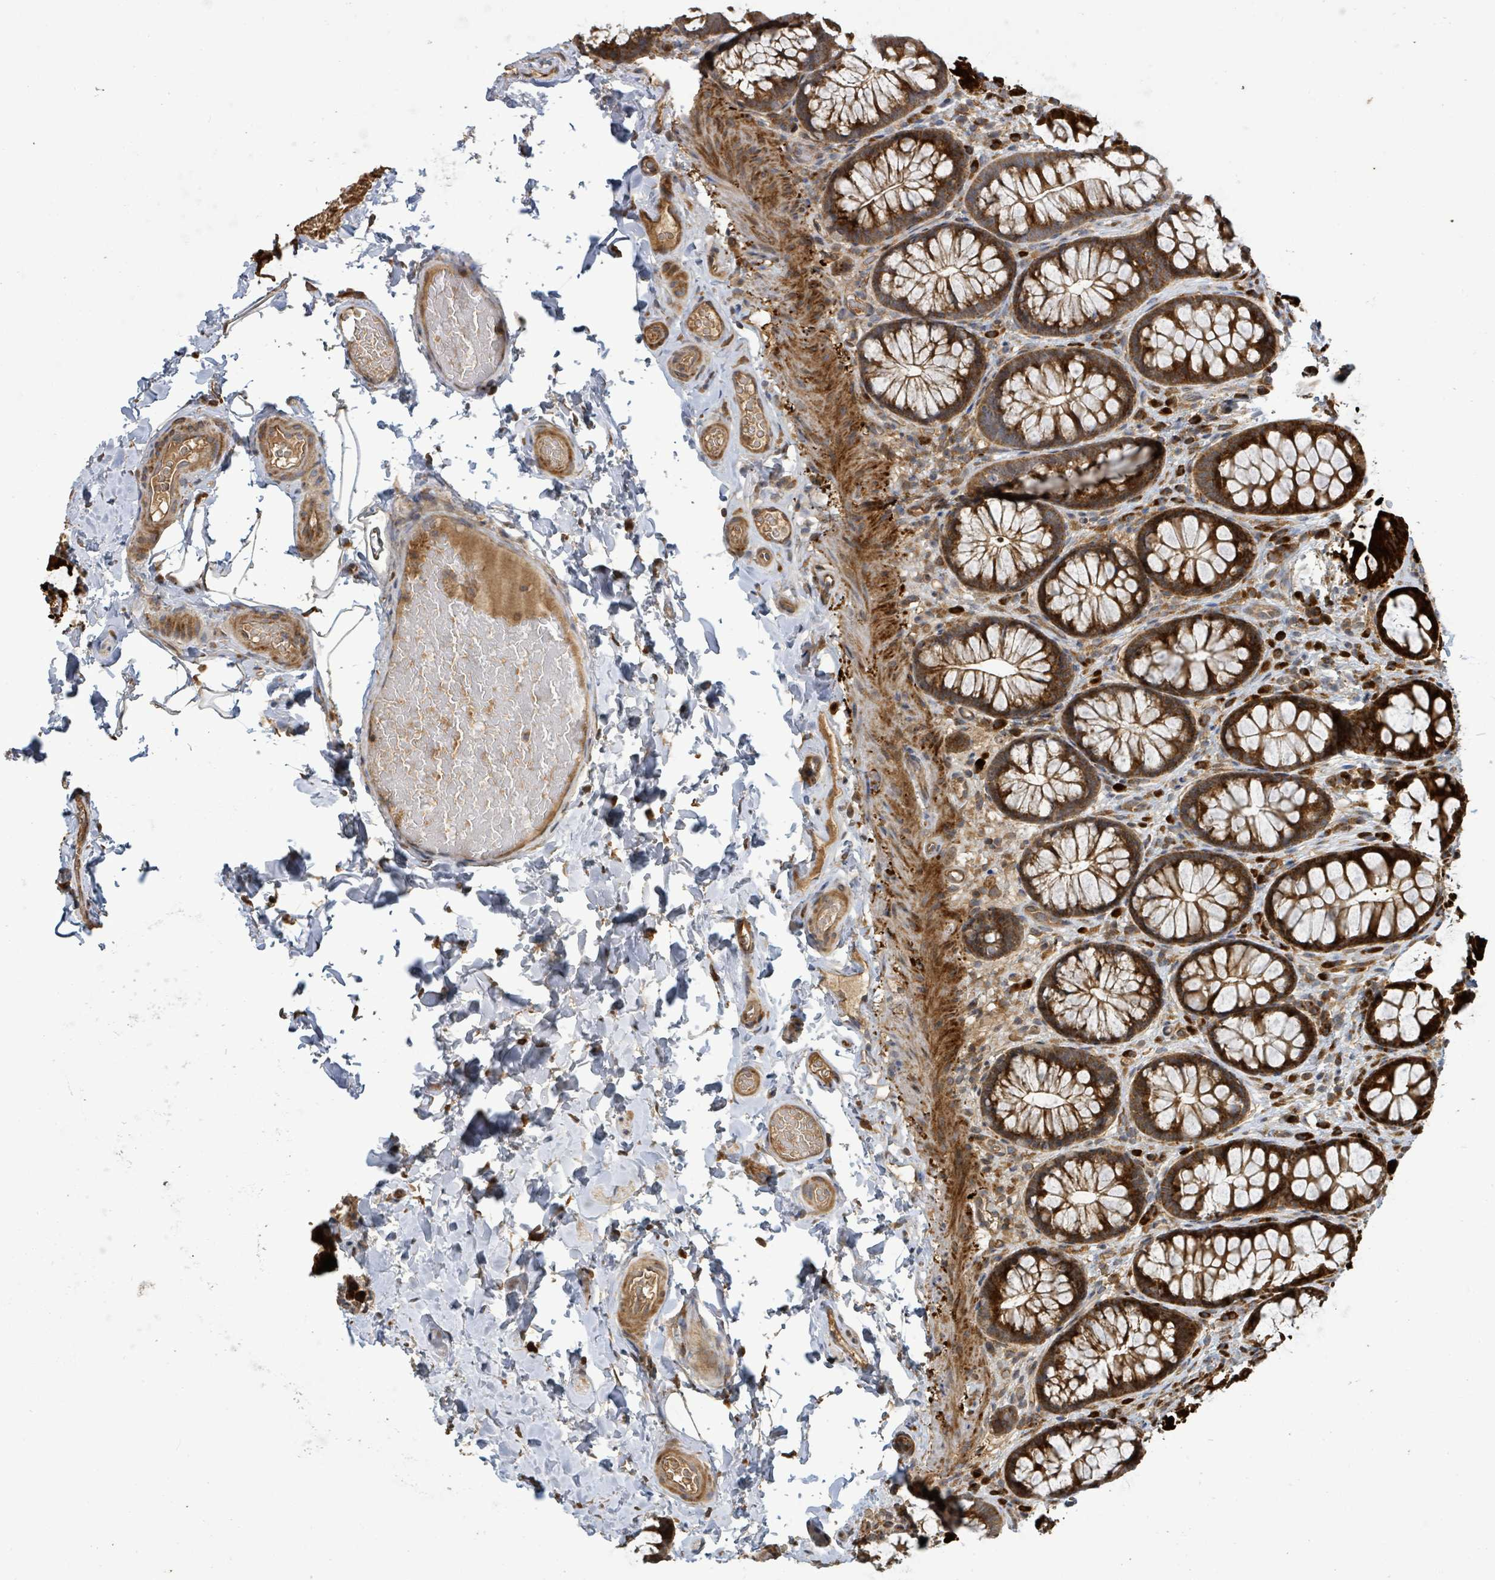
{"staining": {"intensity": "moderate", "quantity": ">75%", "location": "cytoplasmic/membranous"}, "tissue": "colon", "cell_type": "Endothelial cells", "image_type": "normal", "snomed": [{"axis": "morphology", "description": "Normal tissue, NOS"}, {"axis": "topography", "description": "Colon"}], "caption": "Brown immunohistochemical staining in normal colon displays moderate cytoplasmic/membranous expression in about >75% of endothelial cells. (DAB IHC, brown staining for protein, blue staining for nuclei).", "gene": "STARD4", "patient": {"sex": "male", "age": 46}}